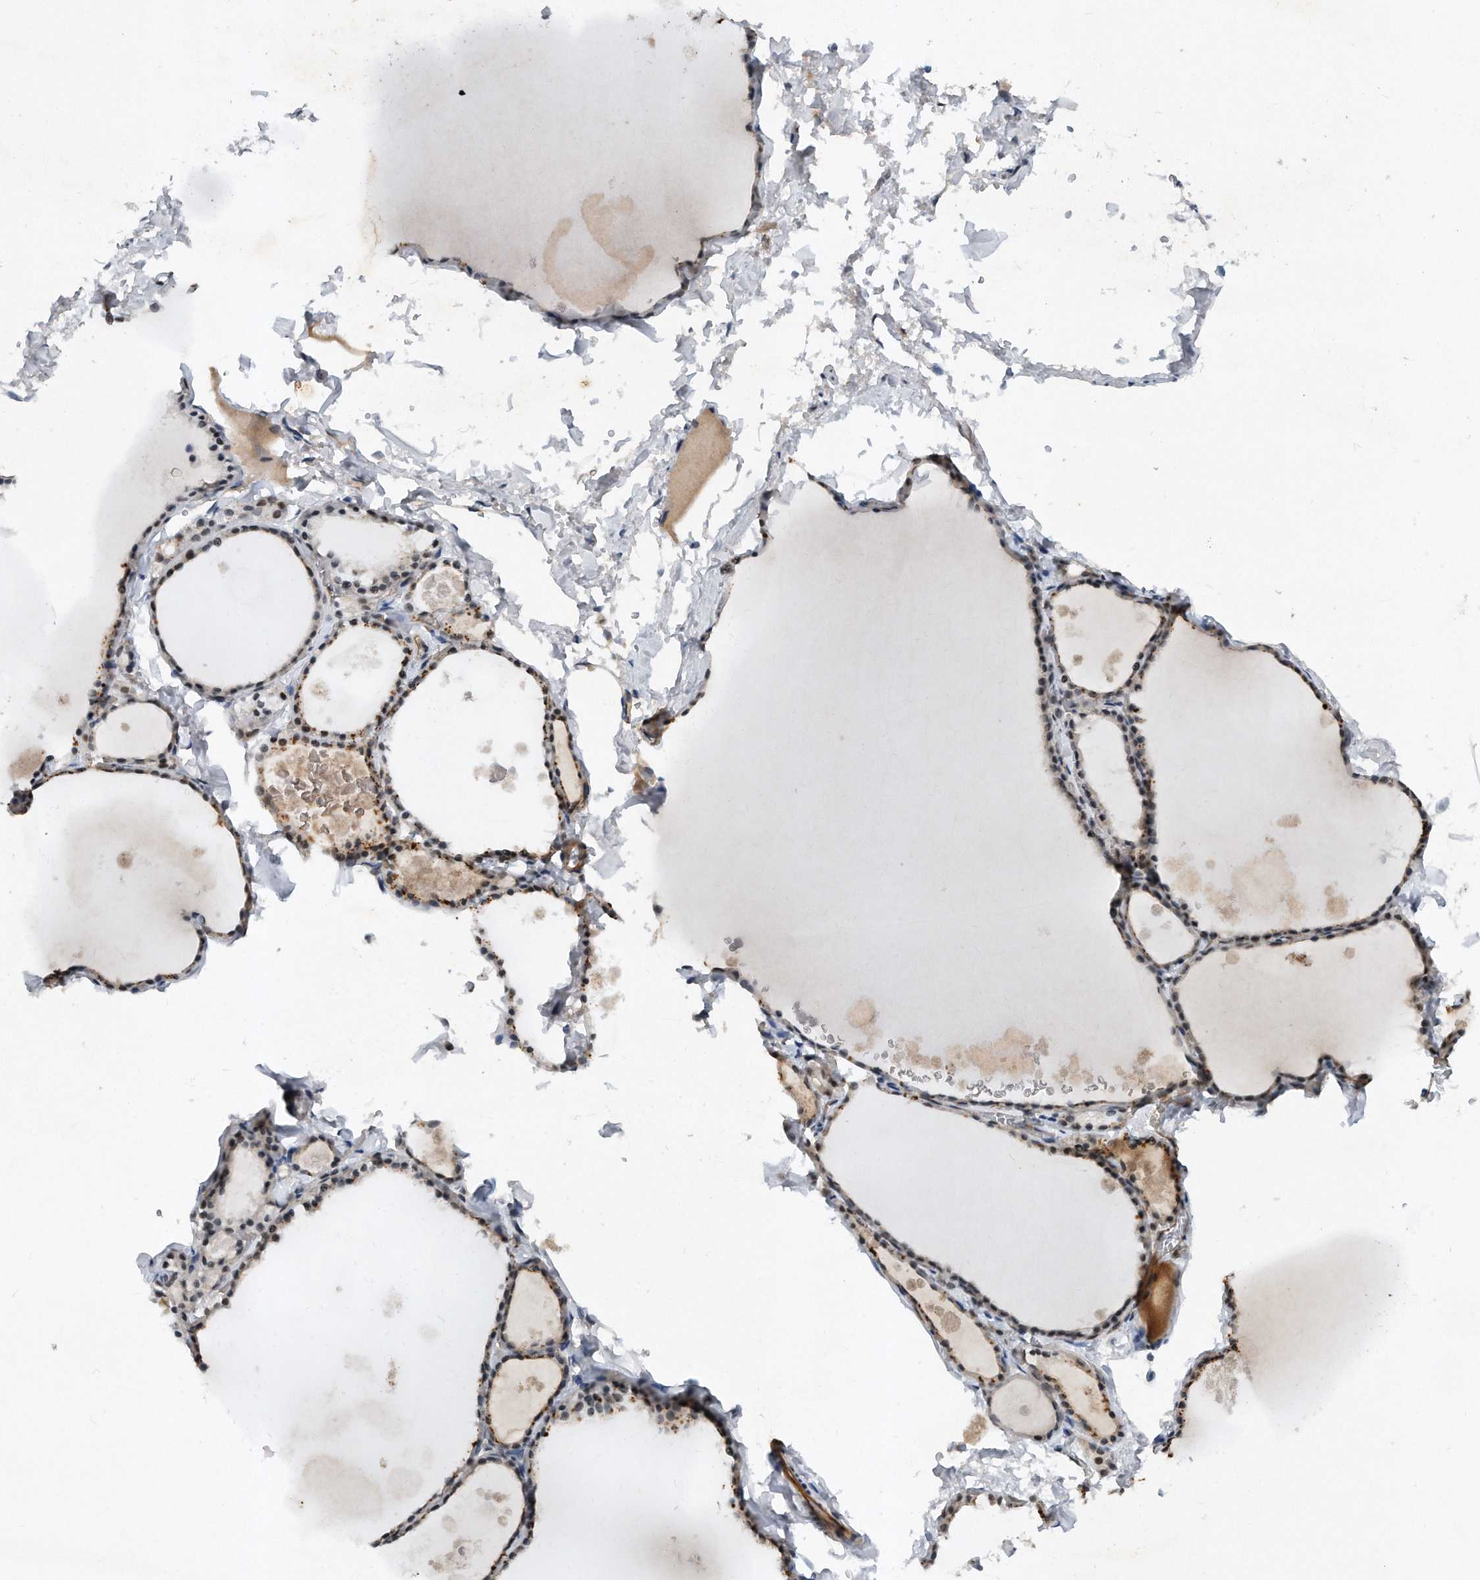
{"staining": {"intensity": "negative", "quantity": "none", "location": "none"}, "tissue": "thyroid gland", "cell_type": "Glandular cells", "image_type": "normal", "snomed": [{"axis": "morphology", "description": "Normal tissue, NOS"}, {"axis": "topography", "description": "Thyroid gland"}], "caption": "IHC of normal thyroid gland displays no positivity in glandular cells.", "gene": "TP53INP1", "patient": {"sex": "male", "age": 56}}